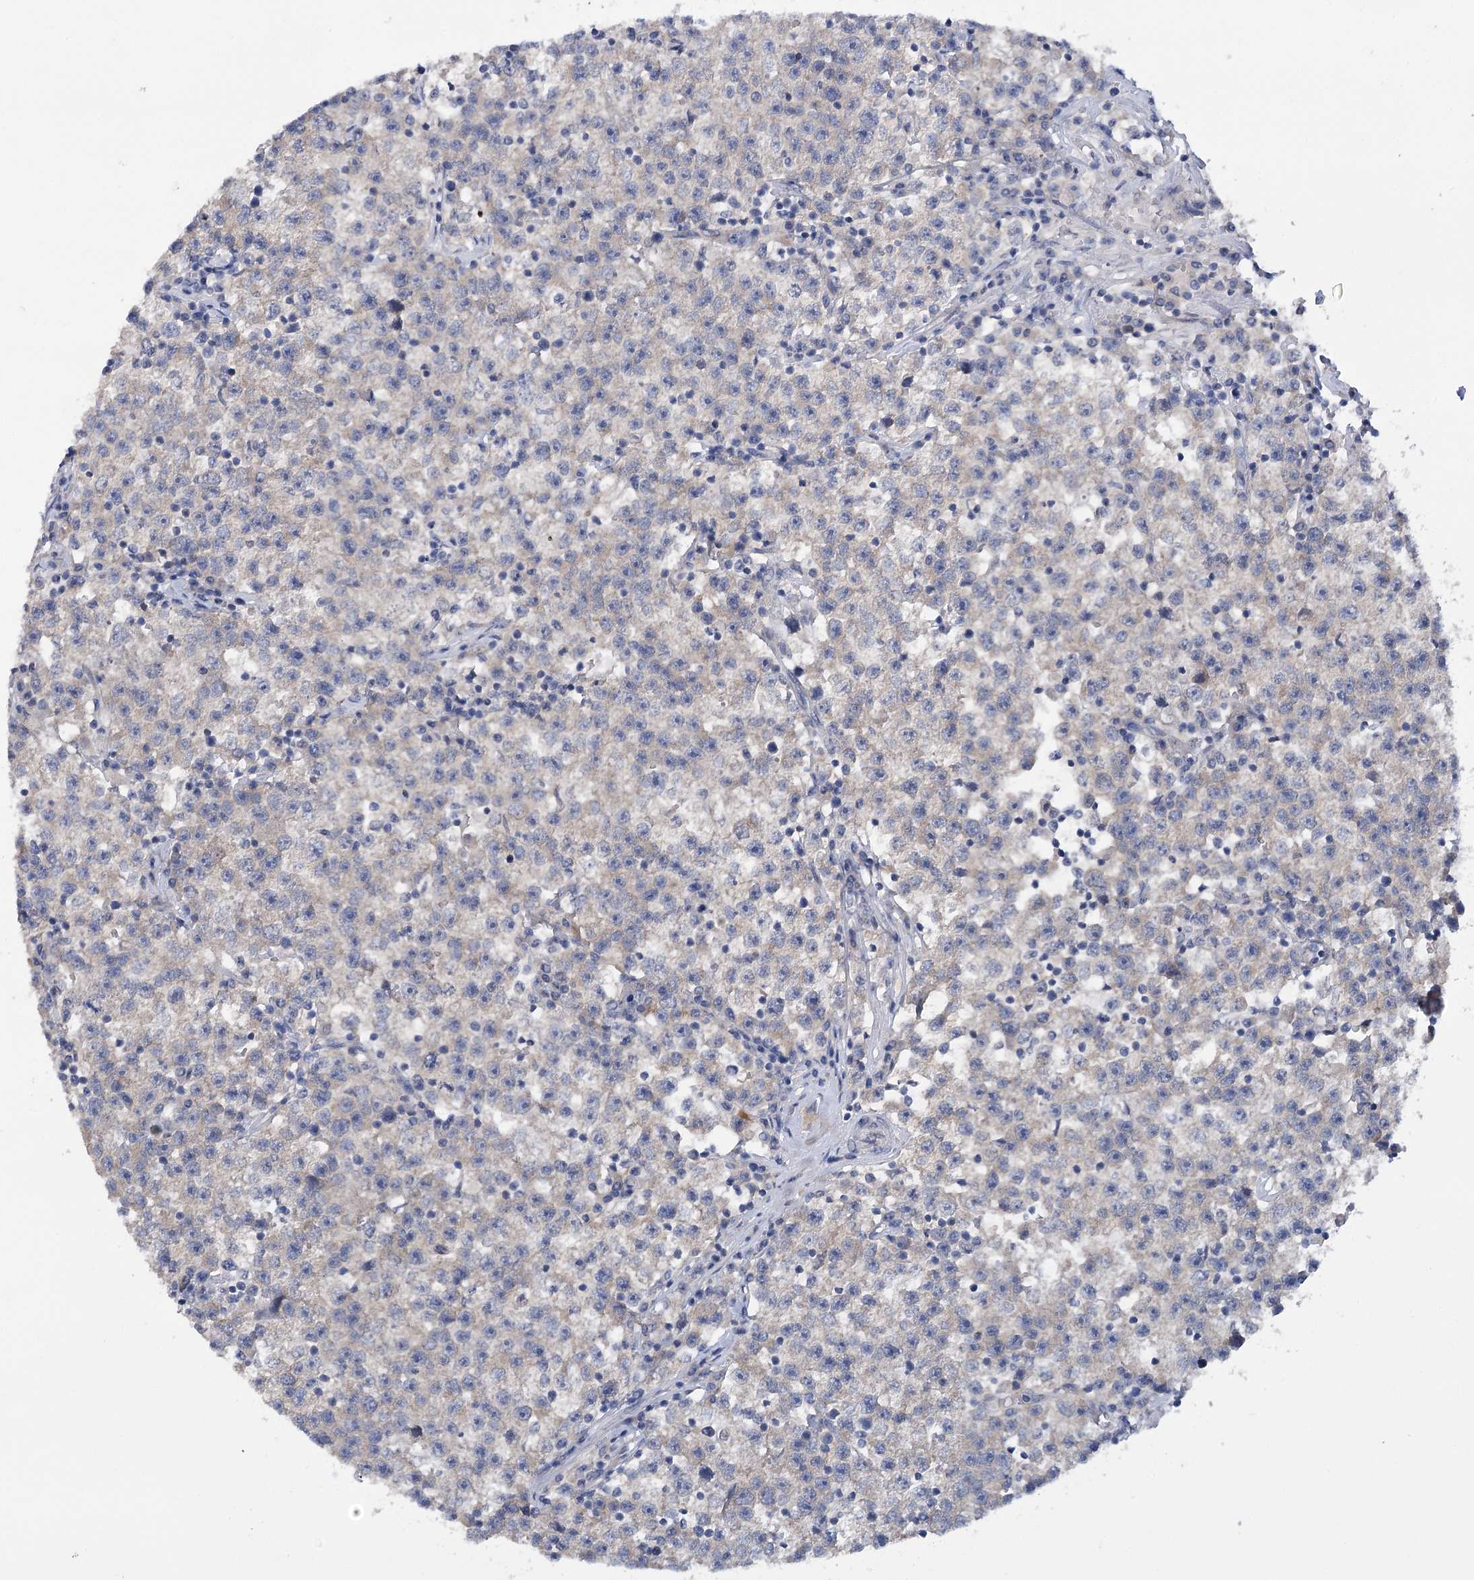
{"staining": {"intensity": "weak", "quantity": "<25%", "location": "cytoplasmic/membranous"}, "tissue": "testis cancer", "cell_type": "Tumor cells", "image_type": "cancer", "snomed": [{"axis": "morphology", "description": "Seminoma, NOS"}, {"axis": "topography", "description": "Testis"}], "caption": "This is a photomicrograph of IHC staining of testis cancer, which shows no staining in tumor cells. (DAB IHC visualized using brightfield microscopy, high magnification).", "gene": "DCUN1D1", "patient": {"sex": "male", "age": 22}}